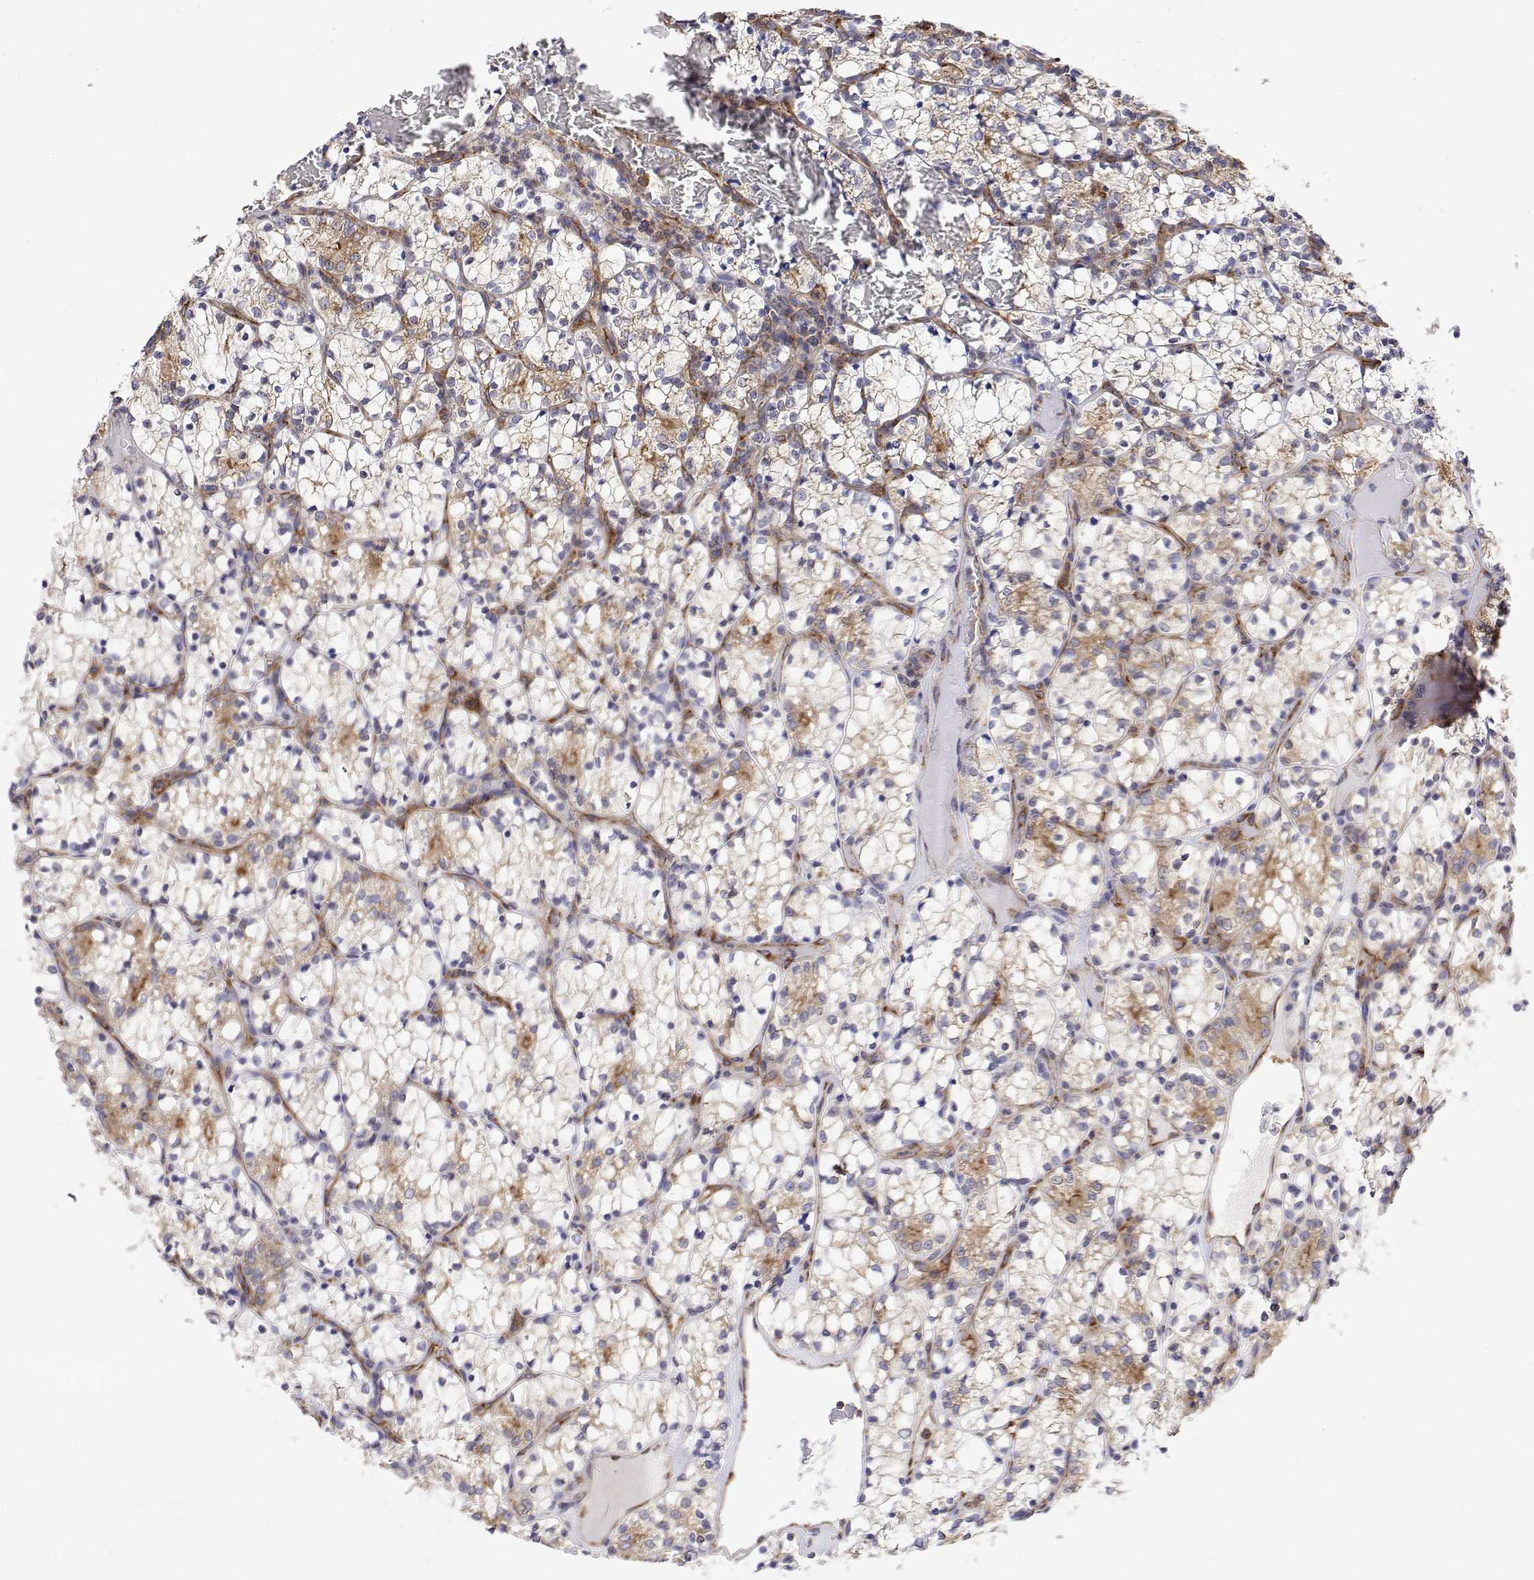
{"staining": {"intensity": "moderate", "quantity": "<25%", "location": "cytoplasmic/membranous"}, "tissue": "renal cancer", "cell_type": "Tumor cells", "image_type": "cancer", "snomed": [{"axis": "morphology", "description": "Adenocarcinoma, NOS"}, {"axis": "topography", "description": "Kidney"}], "caption": "An IHC image of tumor tissue is shown. Protein staining in brown labels moderate cytoplasmic/membranous positivity in renal adenocarcinoma within tumor cells. Using DAB (brown) and hematoxylin (blue) stains, captured at high magnification using brightfield microscopy.", "gene": "EEF1G", "patient": {"sex": "female", "age": 69}}